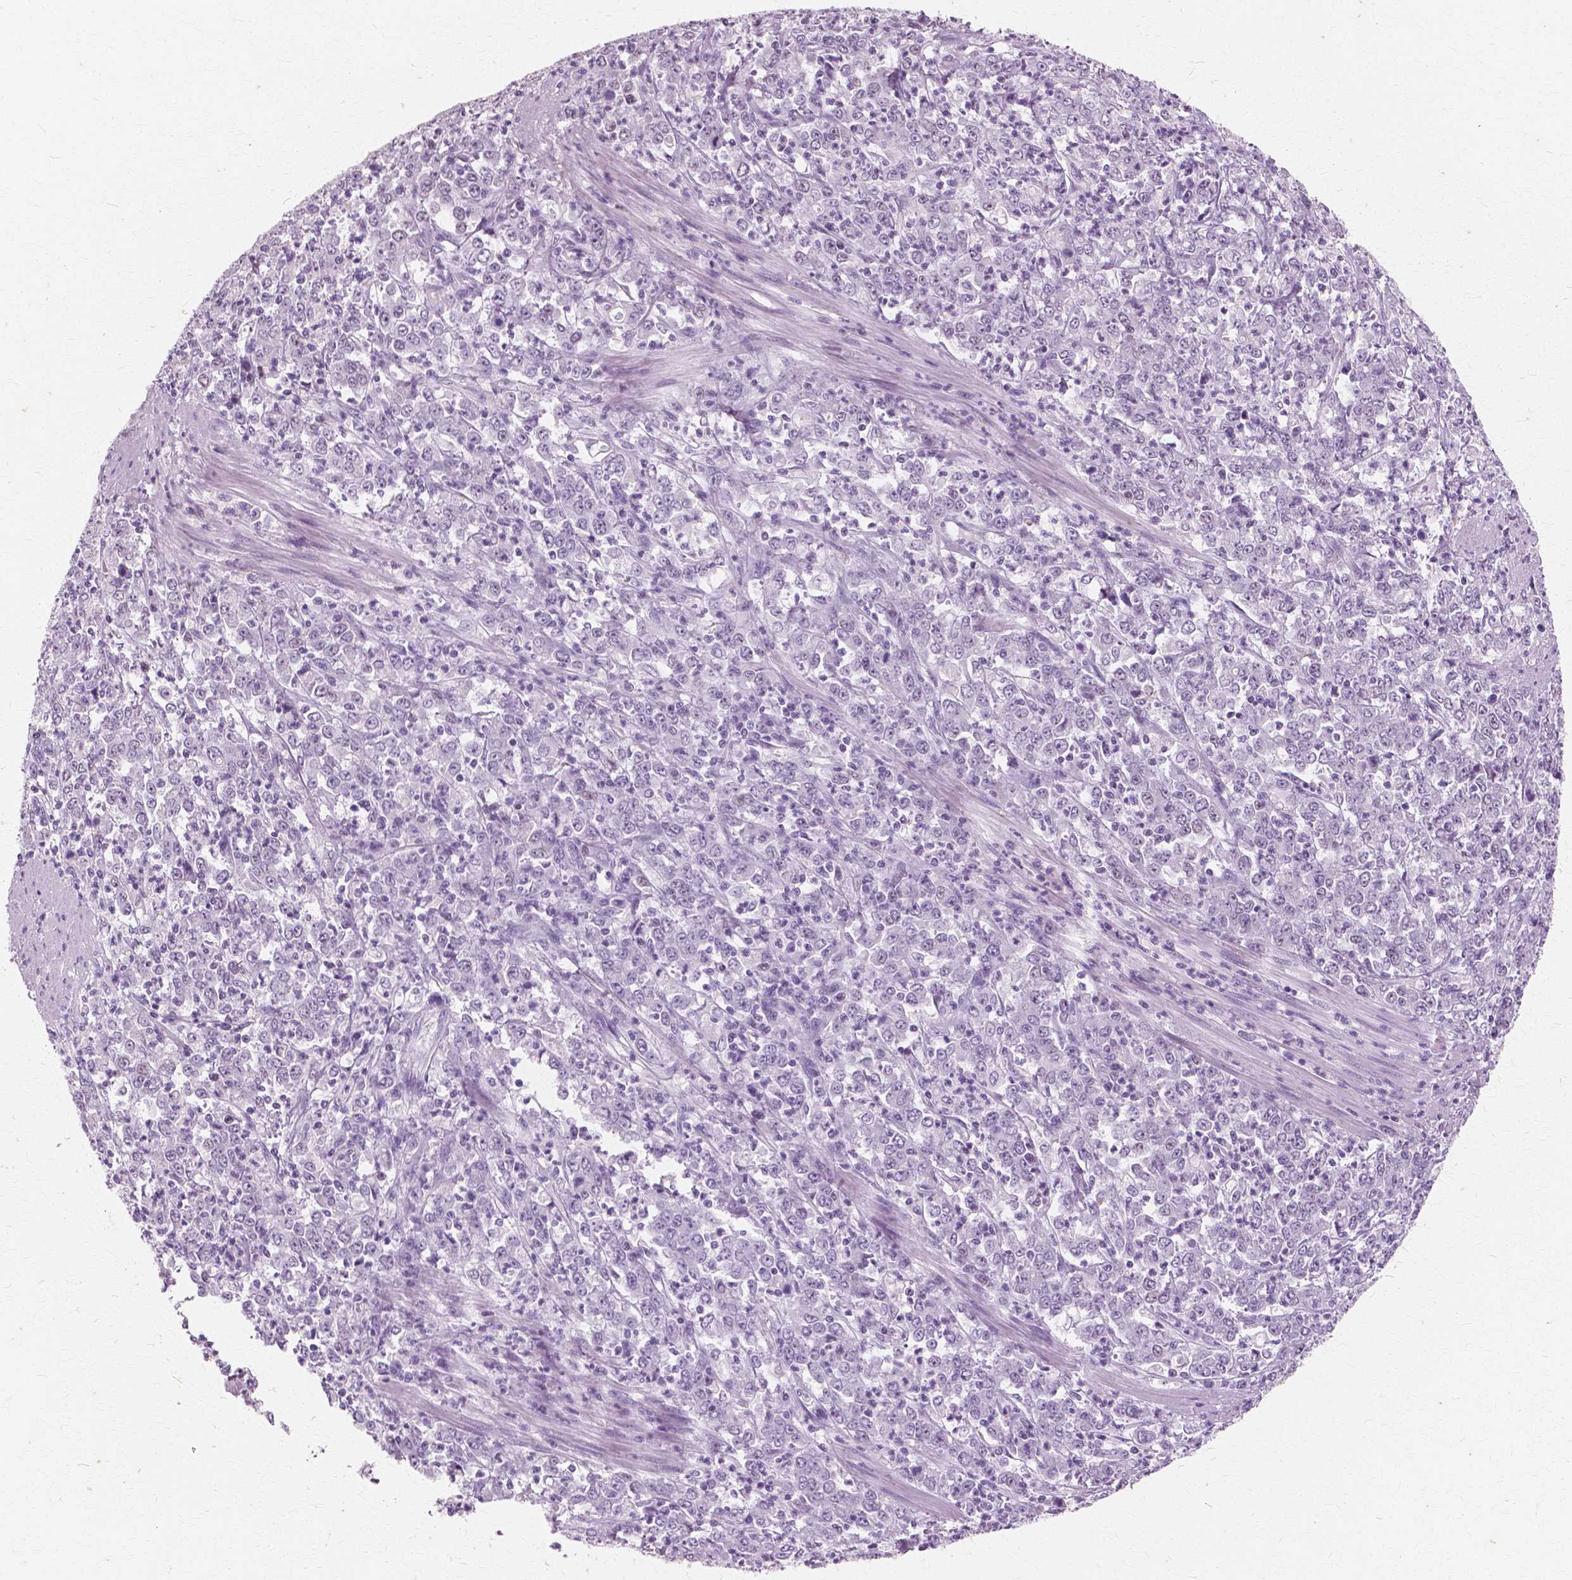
{"staining": {"intensity": "negative", "quantity": "none", "location": "none"}, "tissue": "stomach cancer", "cell_type": "Tumor cells", "image_type": "cancer", "snomed": [{"axis": "morphology", "description": "Adenocarcinoma, NOS"}, {"axis": "topography", "description": "Stomach, lower"}], "caption": "DAB (3,3'-diaminobenzidine) immunohistochemical staining of stomach cancer (adenocarcinoma) displays no significant expression in tumor cells.", "gene": "SFTPD", "patient": {"sex": "female", "age": 71}}